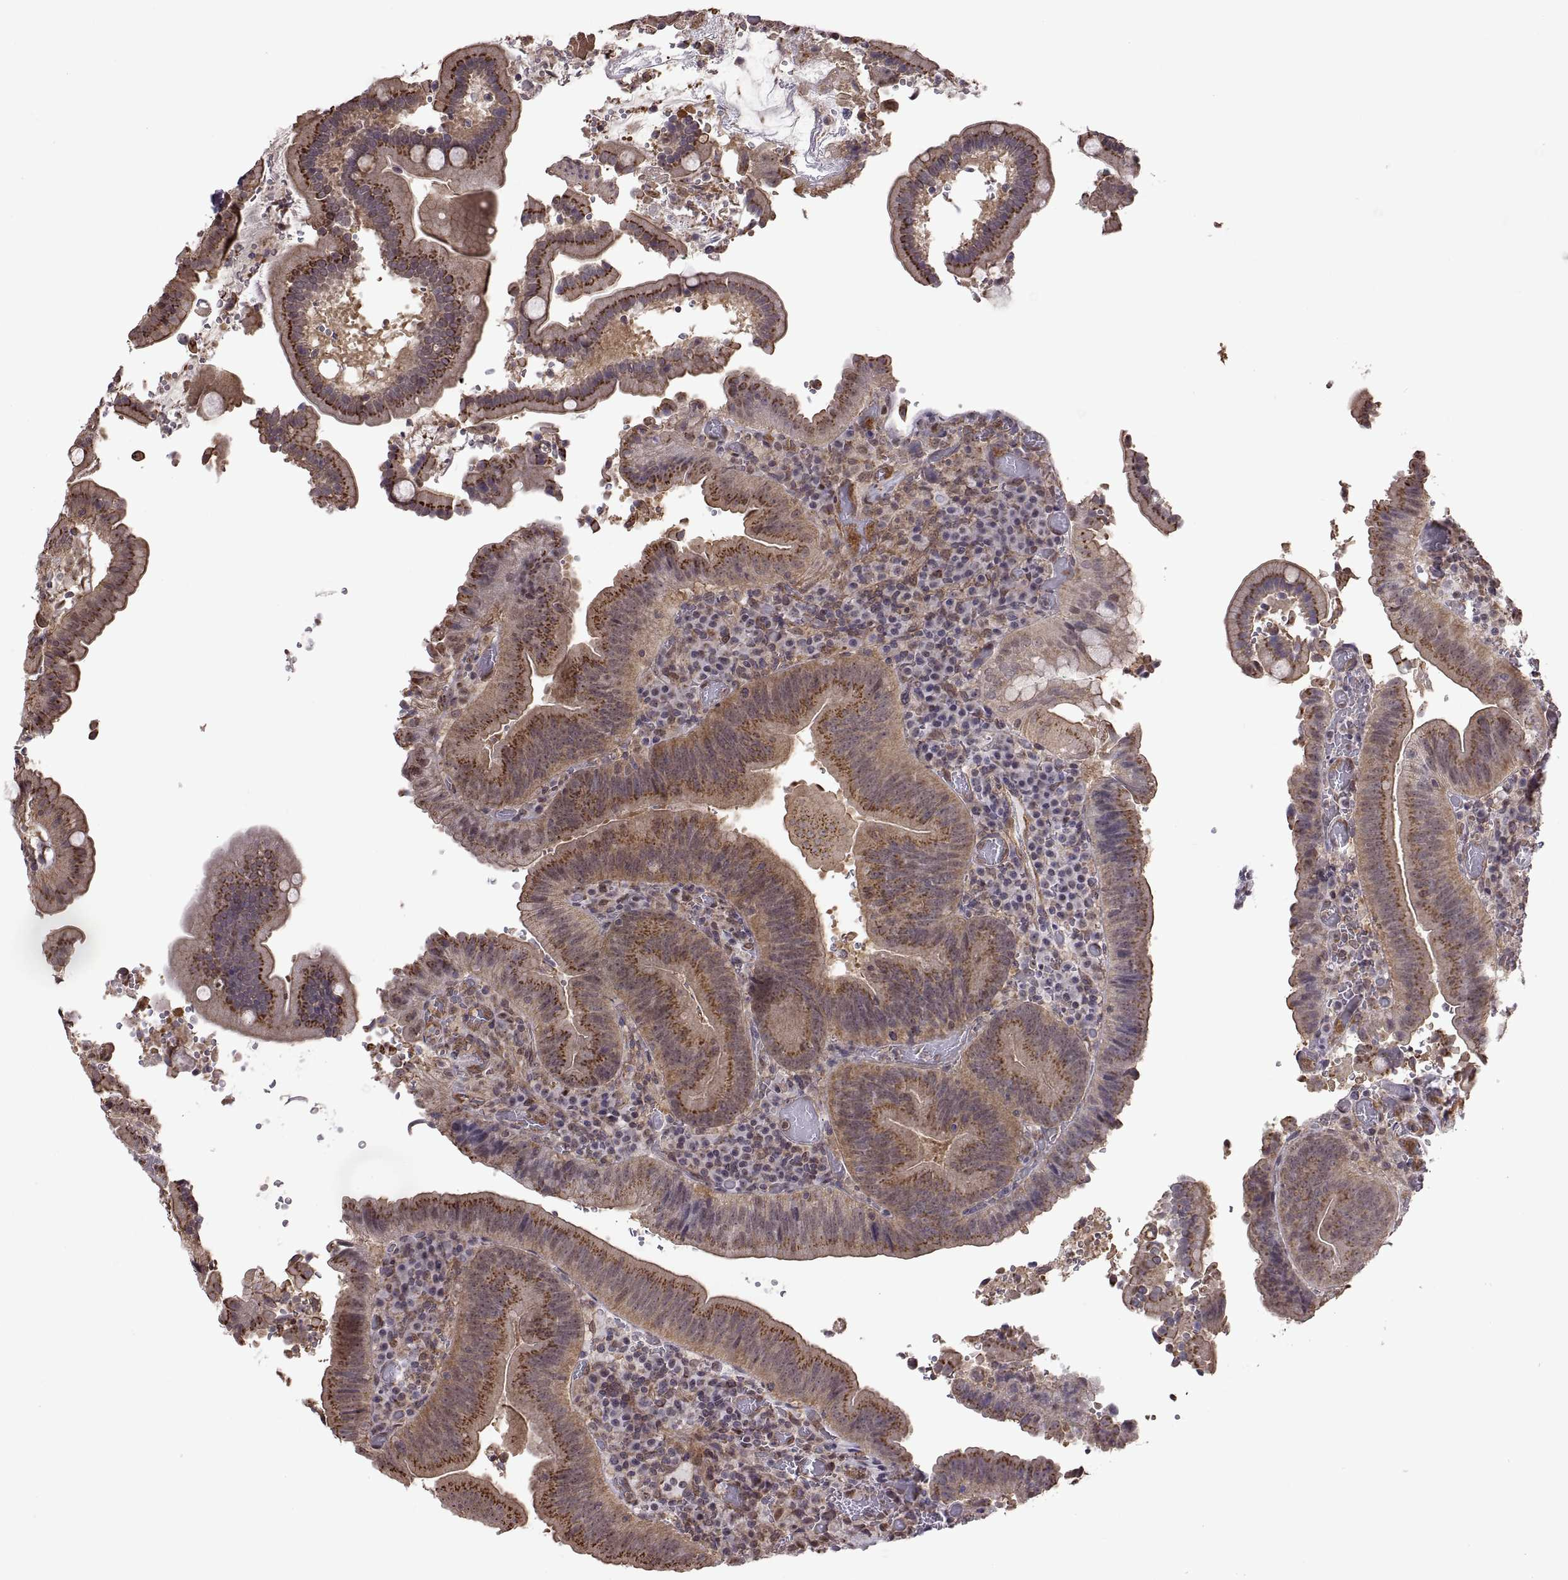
{"staining": {"intensity": "strong", "quantity": "25%-75%", "location": "cytoplasmic/membranous"}, "tissue": "duodenum", "cell_type": "Glandular cells", "image_type": "normal", "snomed": [{"axis": "morphology", "description": "Normal tissue, NOS"}, {"axis": "topography", "description": "Duodenum"}], "caption": "IHC photomicrograph of unremarkable duodenum: human duodenum stained using immunohistochemistry (IHC) shows high levels of strong protein expression localized specifically in the cytoplasmic/membranous of glandular cells, appearing as a cytoplasmic/membranous brown color.", "gene": "ARRB1", "patient": {"sex": "female", "age": 62}}